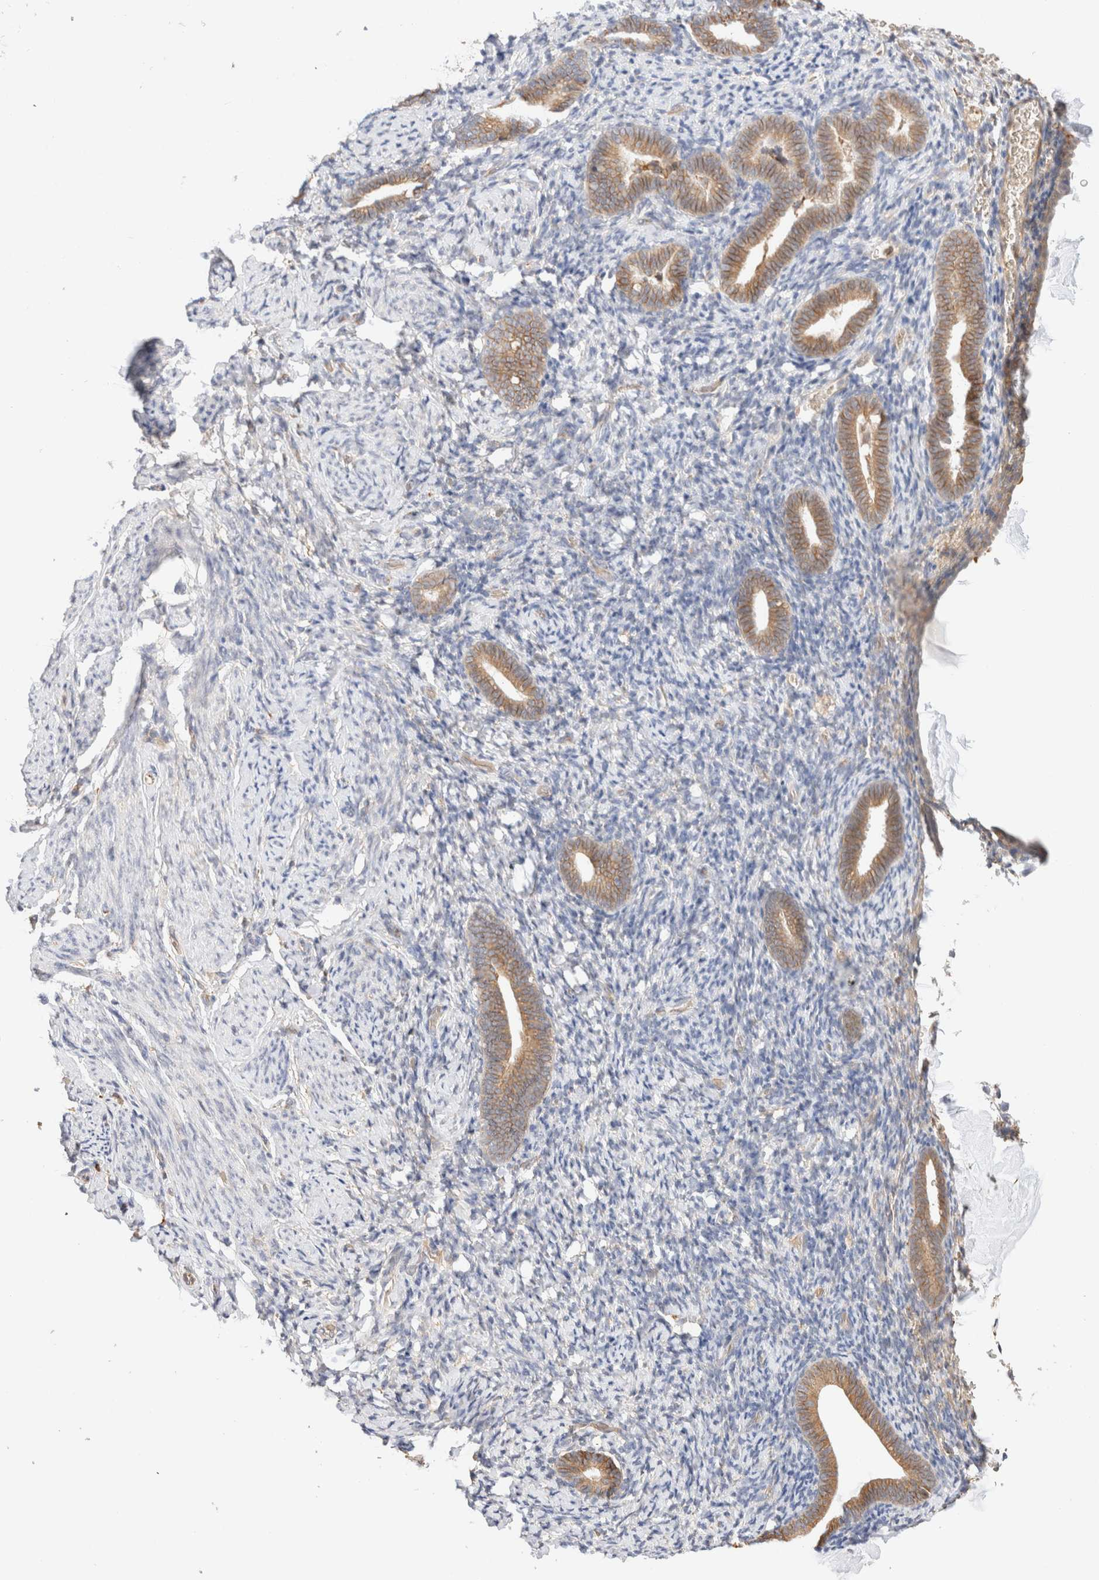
{"staining": {"intensity": "weak", "quantity": "25%-75%", "location": "cytoplasmic/membranous"}, "tissue": "endometrium", "cell_type": "Cells in endometrial stroma", "image_type": "normal", "snomed": [{"axis": "morphology", "description": "Normal tissue, NOS"}, {"axis": "topography", "description": "Endometrium"}], "caption": "DAB (3,3'-diaminobenzidine) immunohistochemical staining of unremarkable endometrium displays weak cytoplasmic/membranous protein staining in approximately 25%-75% of cells in endometrial stroma.", "gene": "SYVN1", "patient": {"sex": "female", "age": 51}}